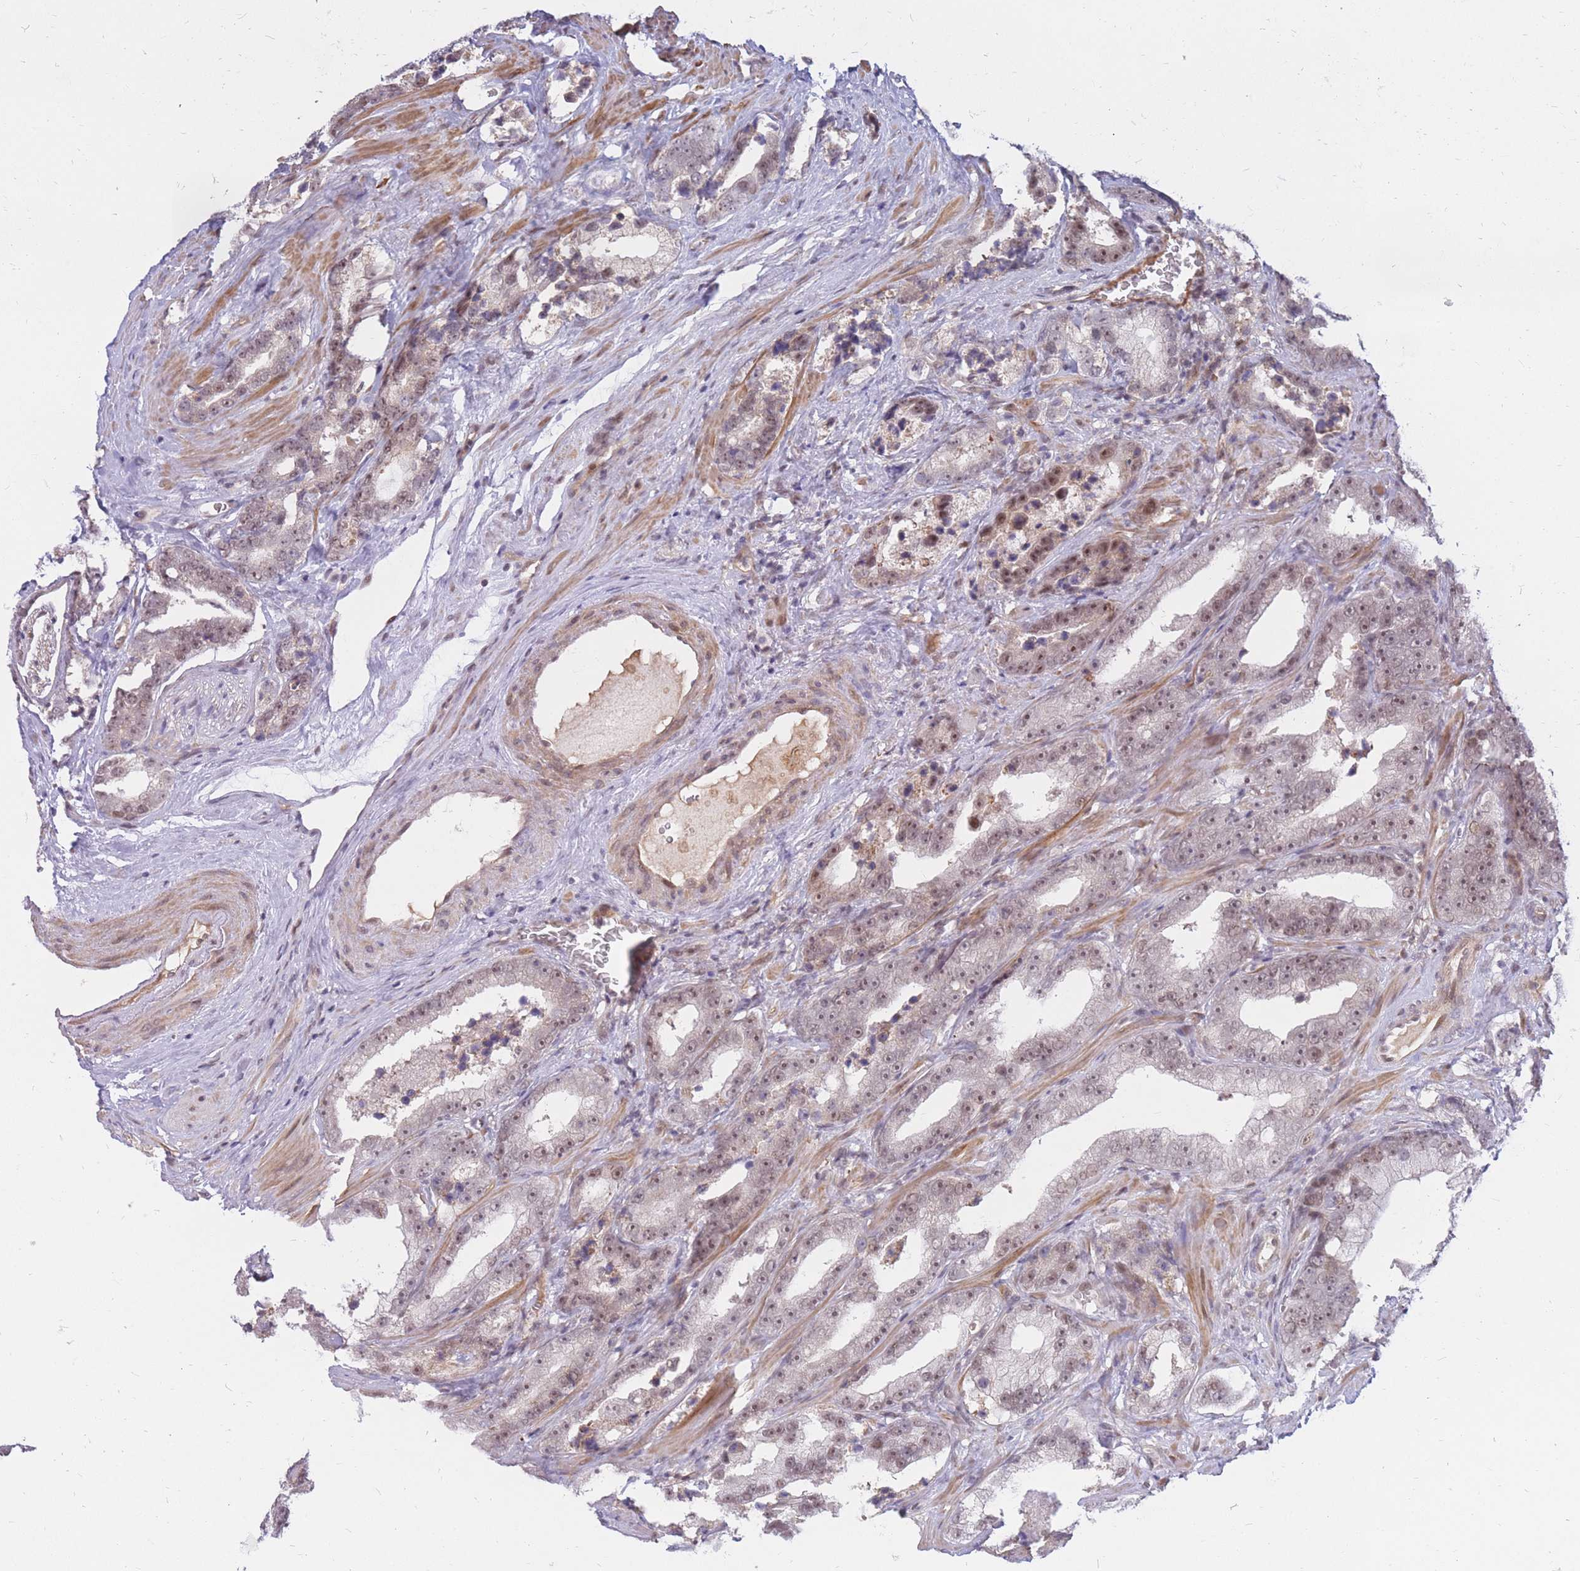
{"staining": {"intensity": "weak", "quantity": ">75%", "location": "nuclear"}, "tissue": "prostate cancer", "cell_type": "Tumor cells", "image_type": "cancer", "snomed": [{"axis": "morphology", "description": "Adenocarcinoma, High grade"}, {"axis": "topography", "description": "Prostate"}], "caption": "Prostate cancer tissue reveals weak nuclear positivity in approximately >75% of tumor cells, visualized by immunohistochemistry.", "gene": "ERICH6B", "patient": {"sex": "male", "age": 62}}